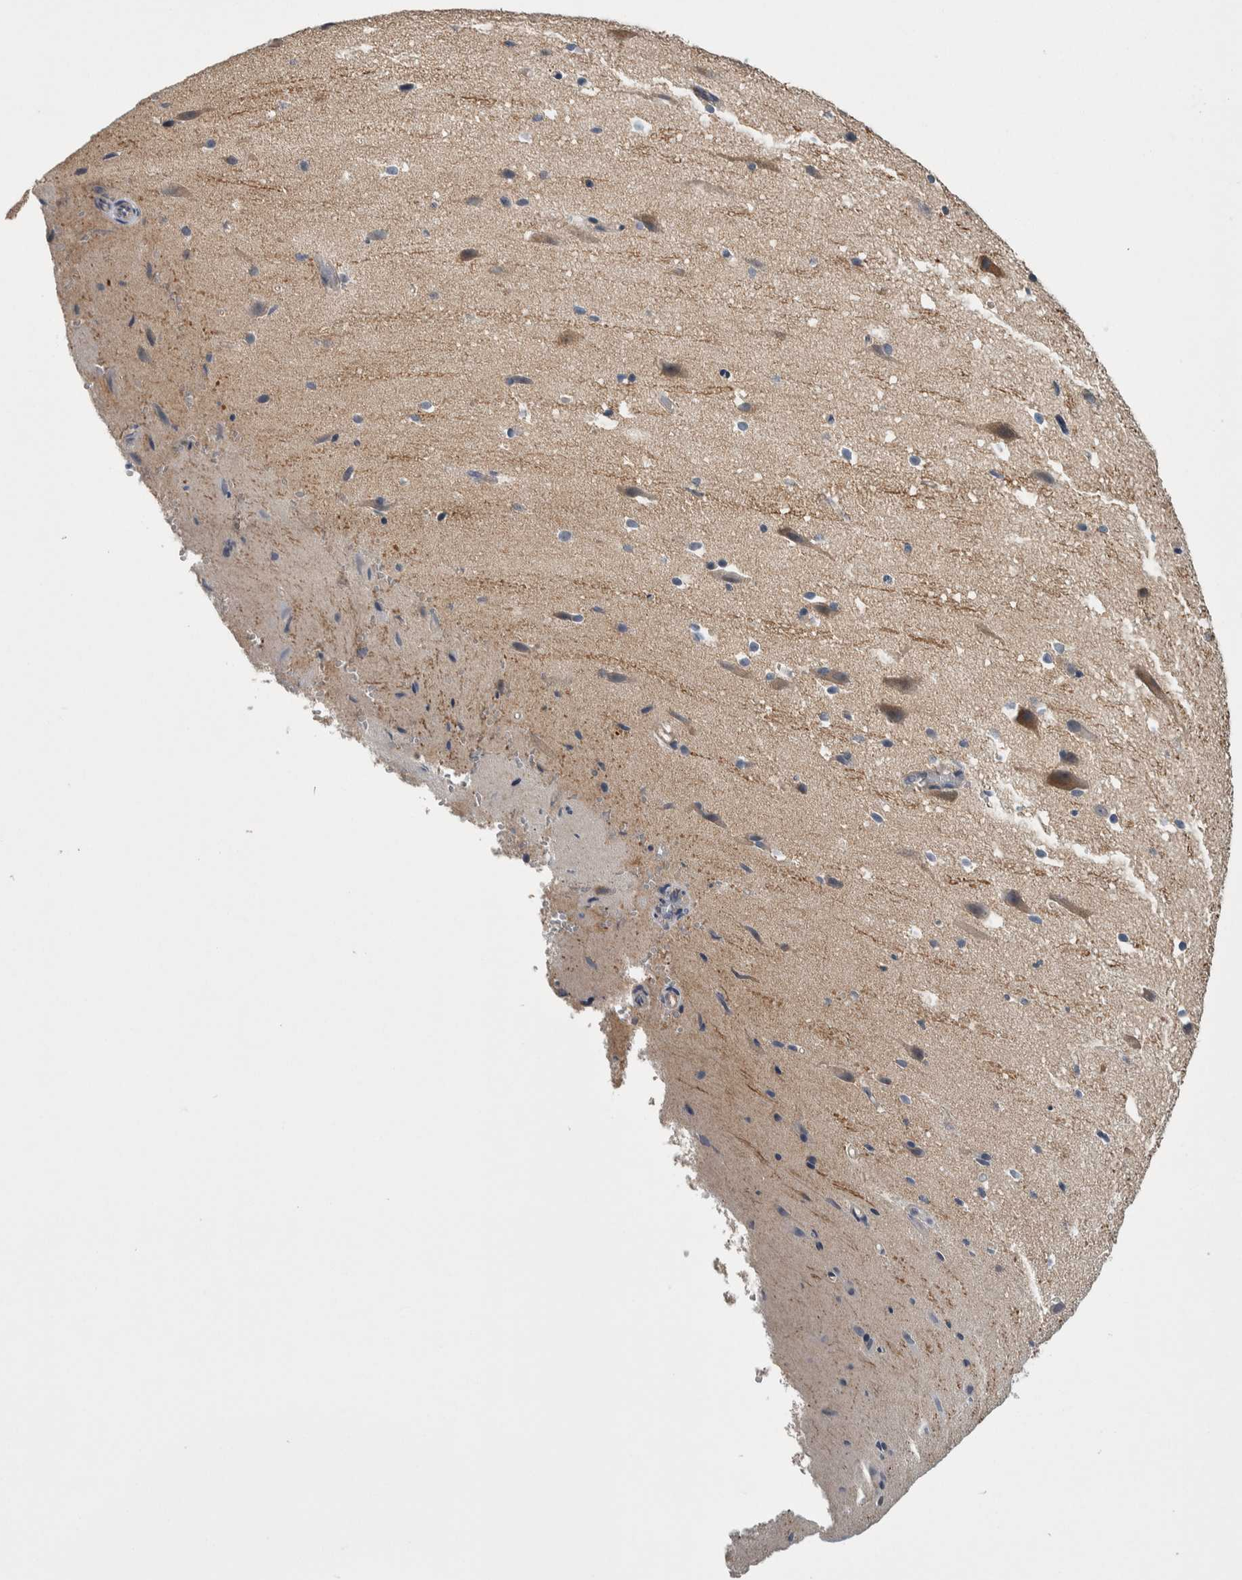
{"staining": {"intensity": "weak", "quantity": ">75%", "location": "cytoplasmic/membranous"}, "tissue": "cerebral cortex", "cell_type": "Endothelial cells", "image_type": "normal", "snomed": [{"axis": "morphology", "description": "Normal tissue, NOS"}, {"axis": "morphology", "description": "Developmental malformation"}, {"axis": "topography", "description": "Cerebral cortex"}], "caption": "An IHC image of unremarkable tissue is shown. Protein staining in brown labels weak cytoplasmic/membranous positivity in cerebral cortex within endothelial cells. Using DAB (3,3'-diaminobenzidine) (brown) and hematoxylin (blue) stains, captured at high magnification using brightfield microscopy.", "gene": "KCNJ3", "patient": {"sex": "female", "age": 30}}